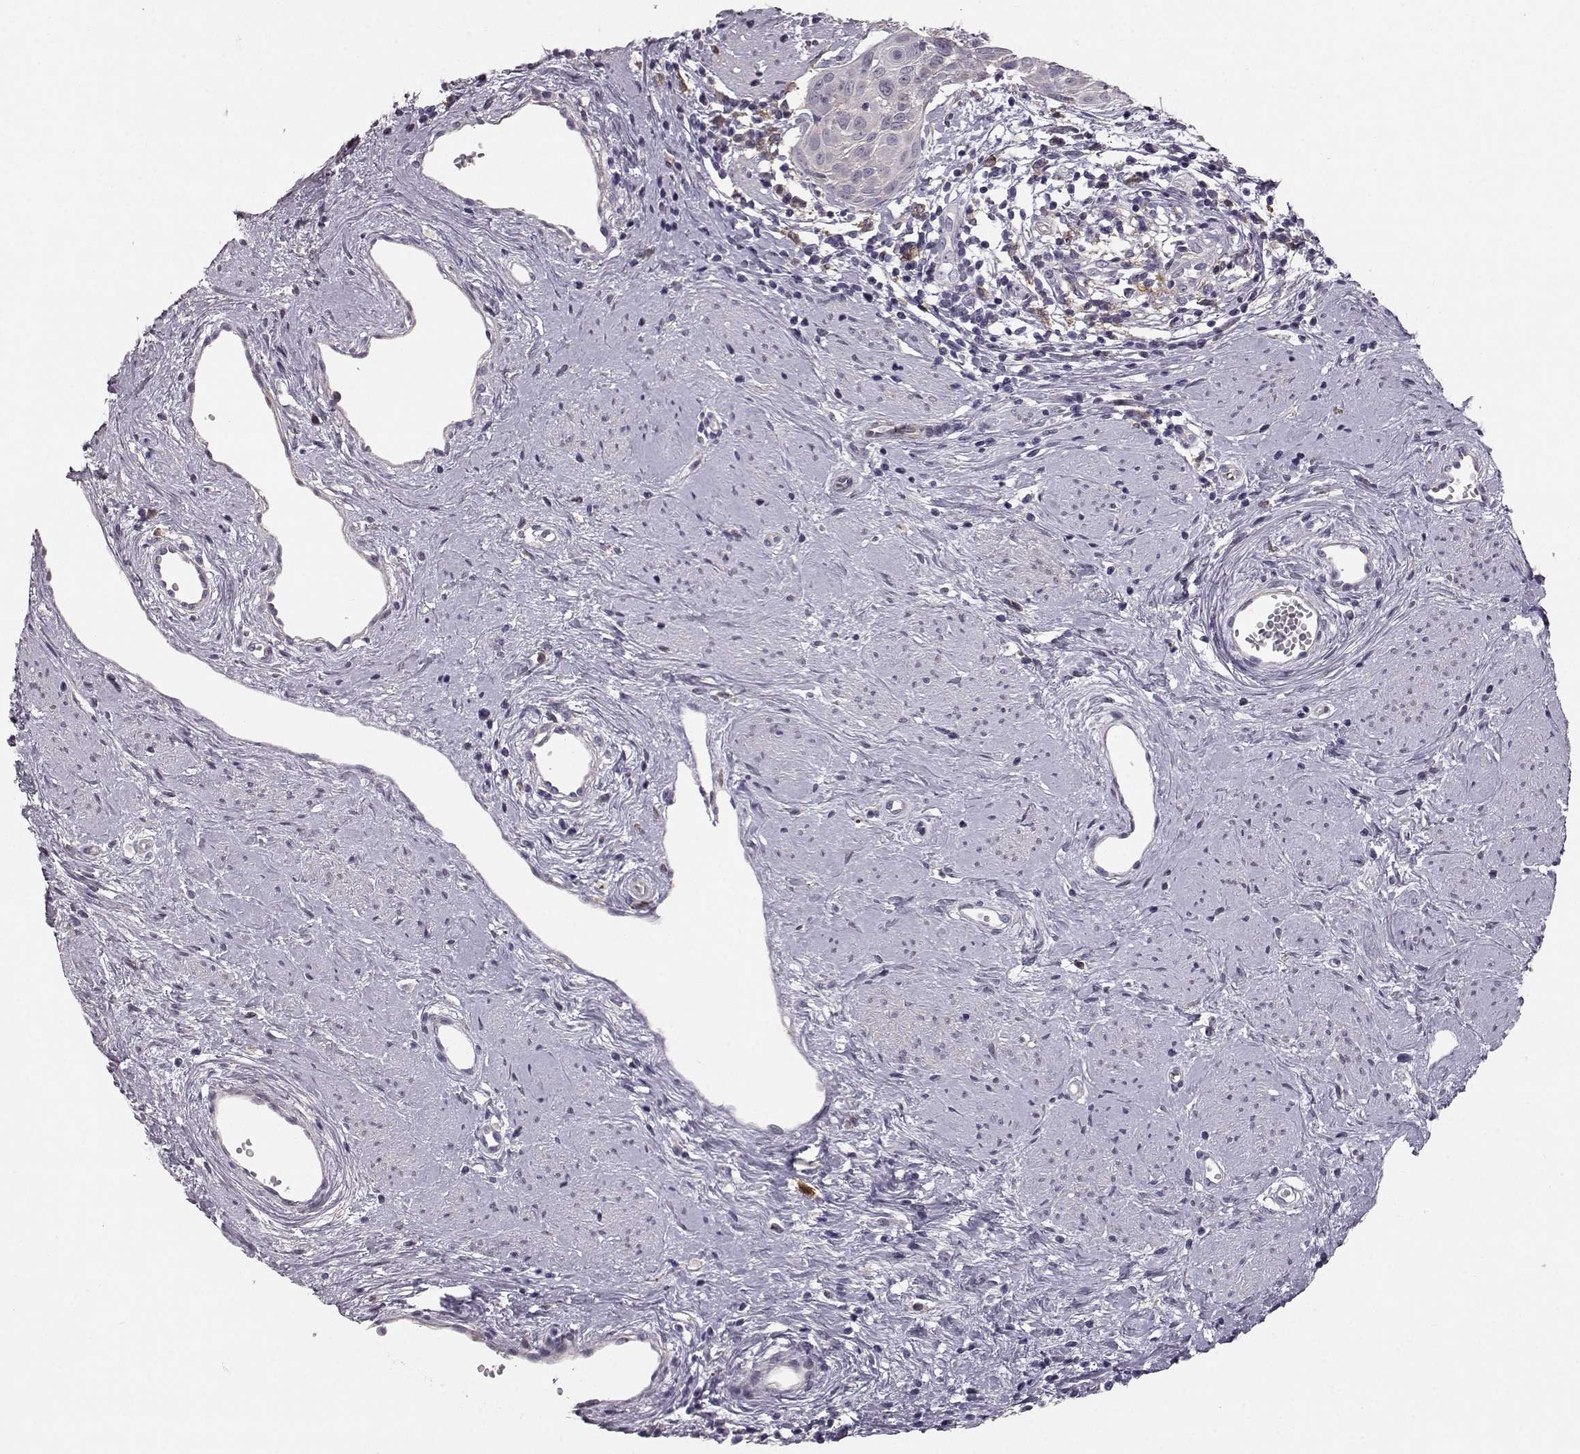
{"staining": {"intensity": "negative", "quantity": "none", "location": "none"}, "tissue": "cervical cancer", "cell_type": "Tumor cells", "image_type": "cancer", "snomed": [{"axis": "morphology", "description": "Squamous cell carcinoma, NOS"}, {"axis": "topography", "description": "Cervix"}], "caption": "Image shows no protein positivity in tumor cells of cervical squamous cell carcinoma tissue.", "gene": "GPR50", "patient": {"sex": "female", "age": 39}}